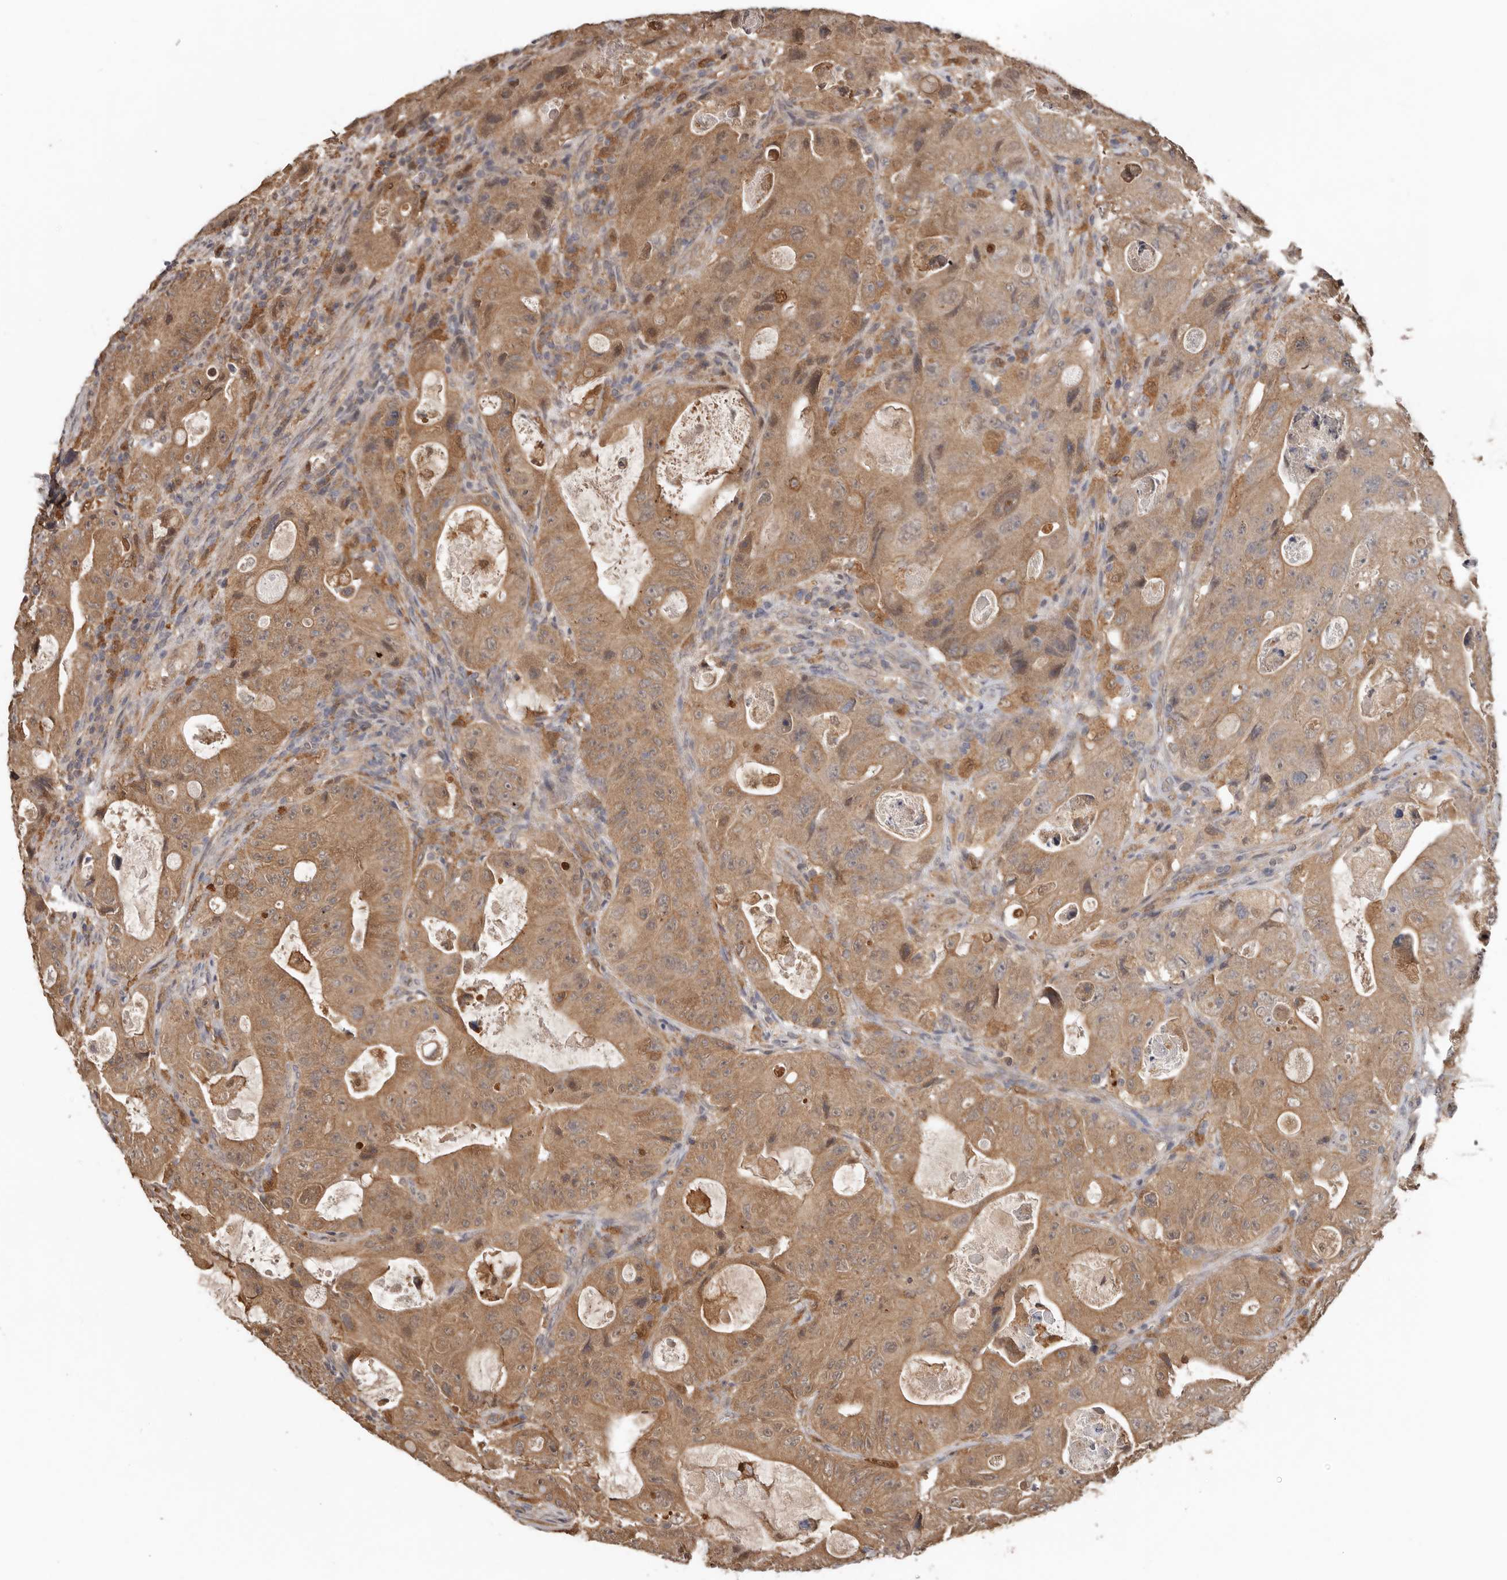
{"staining": {"intensity": "moderate", "quantity": ">75%", "location": "cytoplasmic/membranous"}, "tissue": "colorectal cancer", "cell_type": "Tumor cells", "image_type": "cancer", "snomed": [{"axis": "morphology", "description": "Adenocarcinoma, NOS"}, {"axis": "topography", "description": "Colon"}], "caption": "The immunohistochemical stain labels moderate cytoplasmic/membranous staining in tumor cells of adenocarcinoma (colorectal) tissue. The protein is stained brown, and the nuclei are stained in blue (DAB (3,3'-diaminobenzidine) IHC with brightfield microscopy, high magnification).", "gene": "RSPO2", "patient": {"sex": "female", "age": 46}}